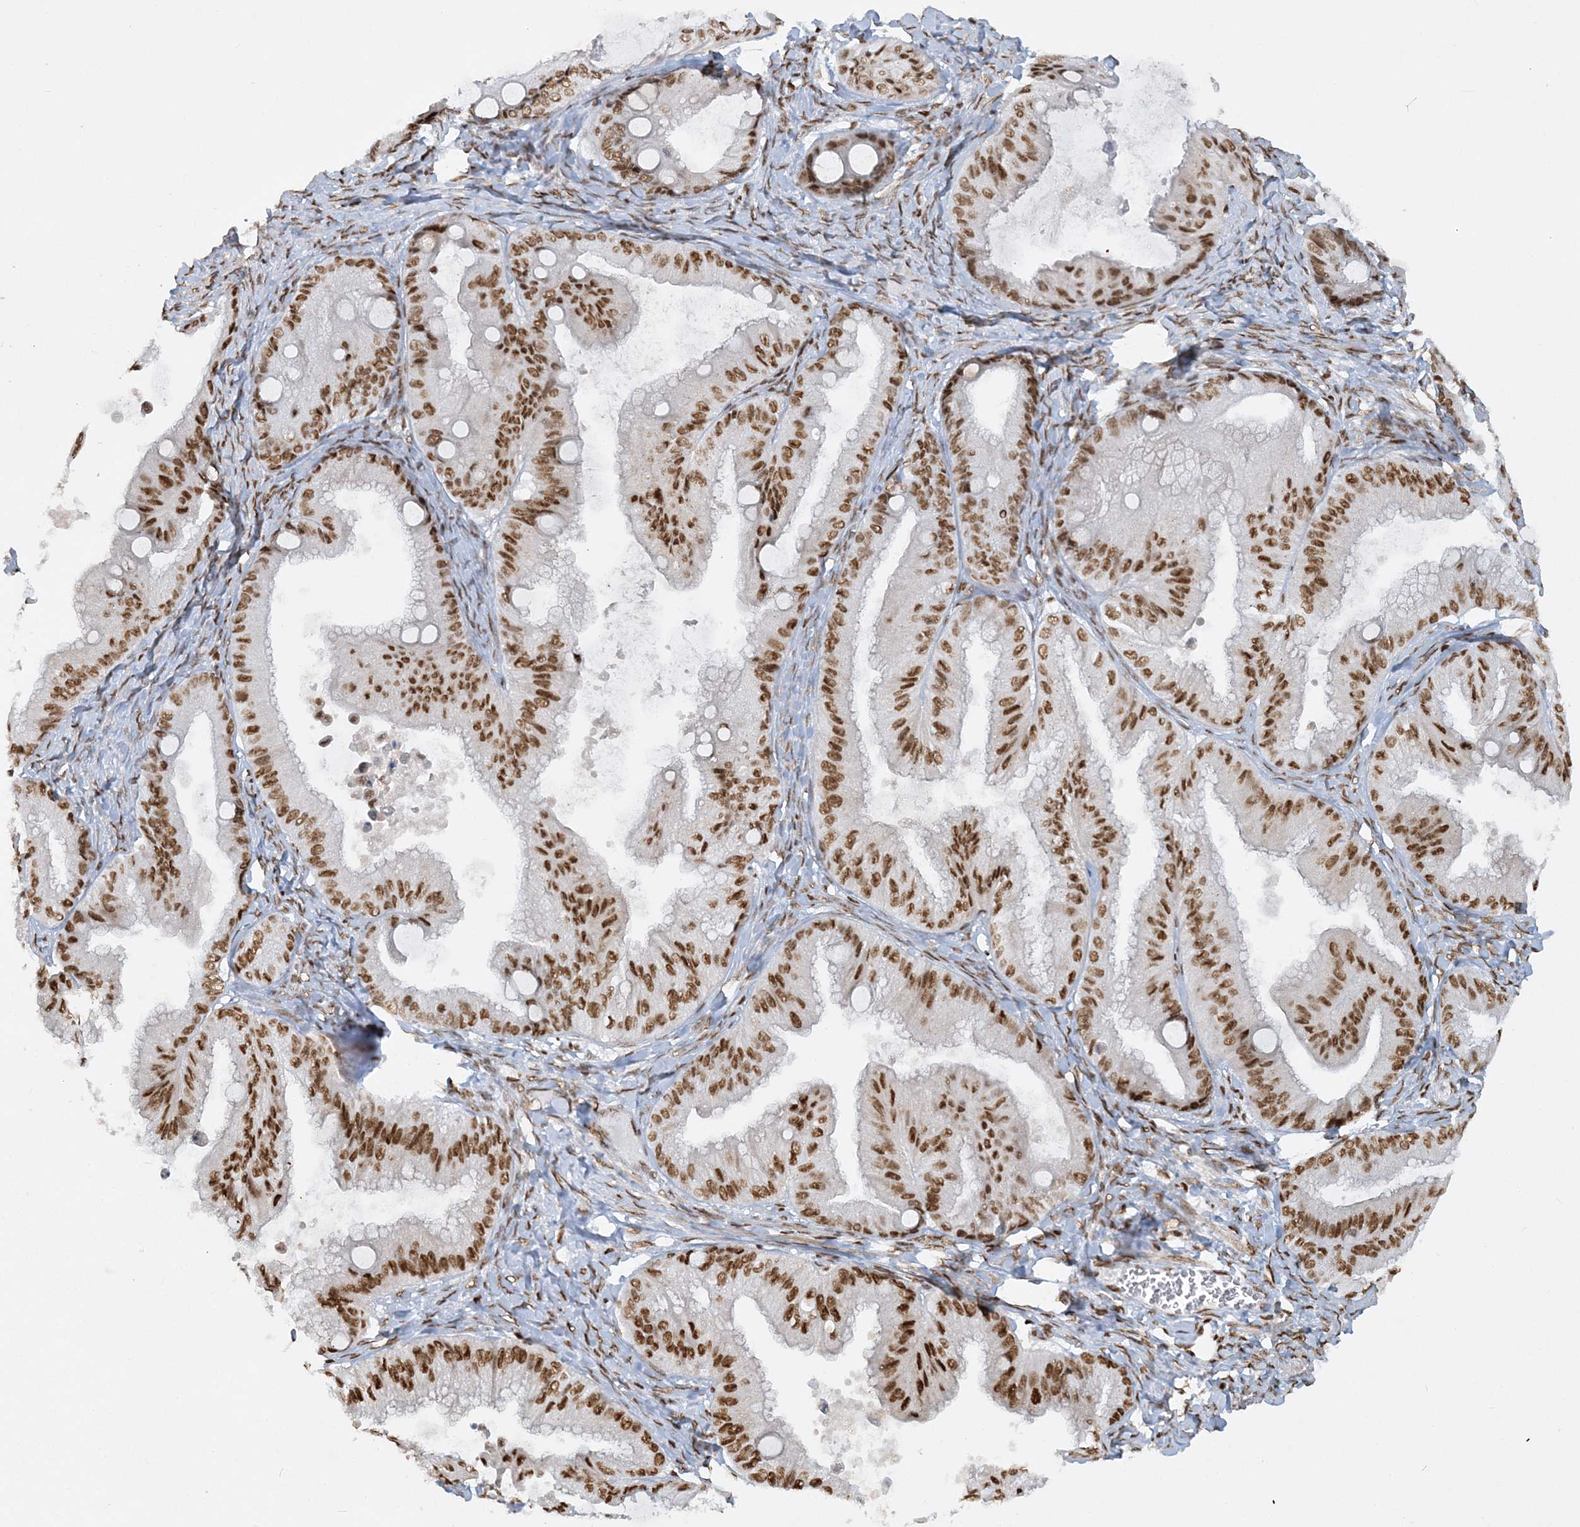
{"staining": {"intensity": "strong", "quantity": ">75%", "location": "nuclear"}, "tissue": "ovarian cancer", "cell_type": "Tumor cells", "image_type": "cancer", "snomed": [{"axis": "morphology", "description": "Cystadenocarcinoma, mucinous, NOS"}, {"axis": "topography", "description": "Ovary"}], "caption": "Tumor cells display high levels of strong nuclear positivity in about >75% of cells in human mucinous cystadenocarcinoma (ovarian).", "gene": "DELE1", "patient": {"sex": "female", "age": 71}}